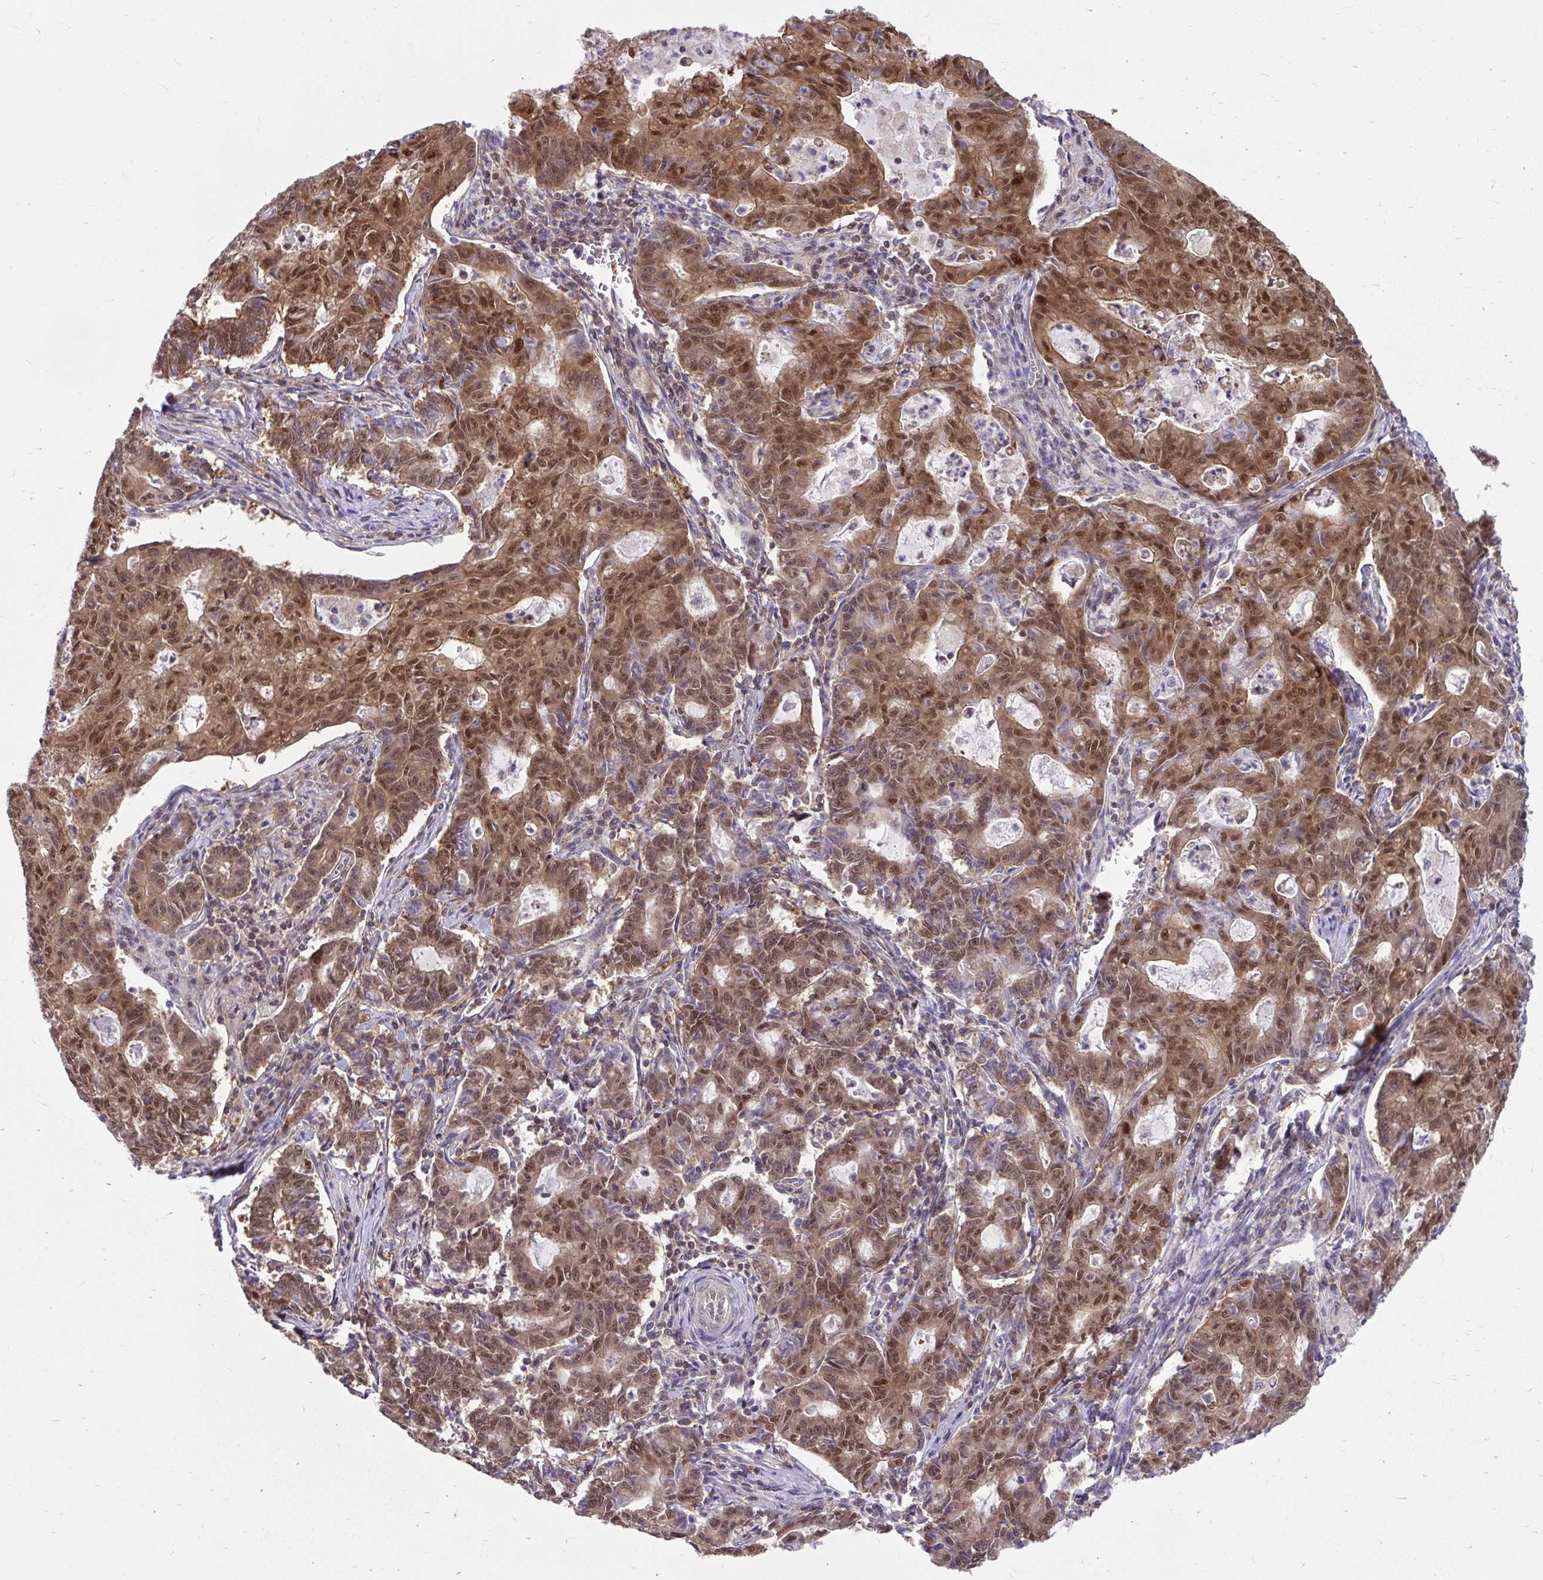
{"staining": {"intensity": "moderate", "quantity": ">75%", "location": "cytoplasmic/membranous,nuclear"}, "tissue": "stomach cancer", "cell_type": "Tumor cells", "image_type": "cancer", "snomed": [{"axis": "morphology", "description": "Adenocarcinoma, NOS"}, {"axis": "topography", "description": "Stomach, upper"}], "caption": "Adenocarcinoma (stomach) was stained to show a protein in brown. There is medium levels of moderate cytoplasmic/membranous and nuclear expression in approximately >75% of tumor cells.", "gene": "PCDHB7", "patient": {"sex": "female", "age": 79}}